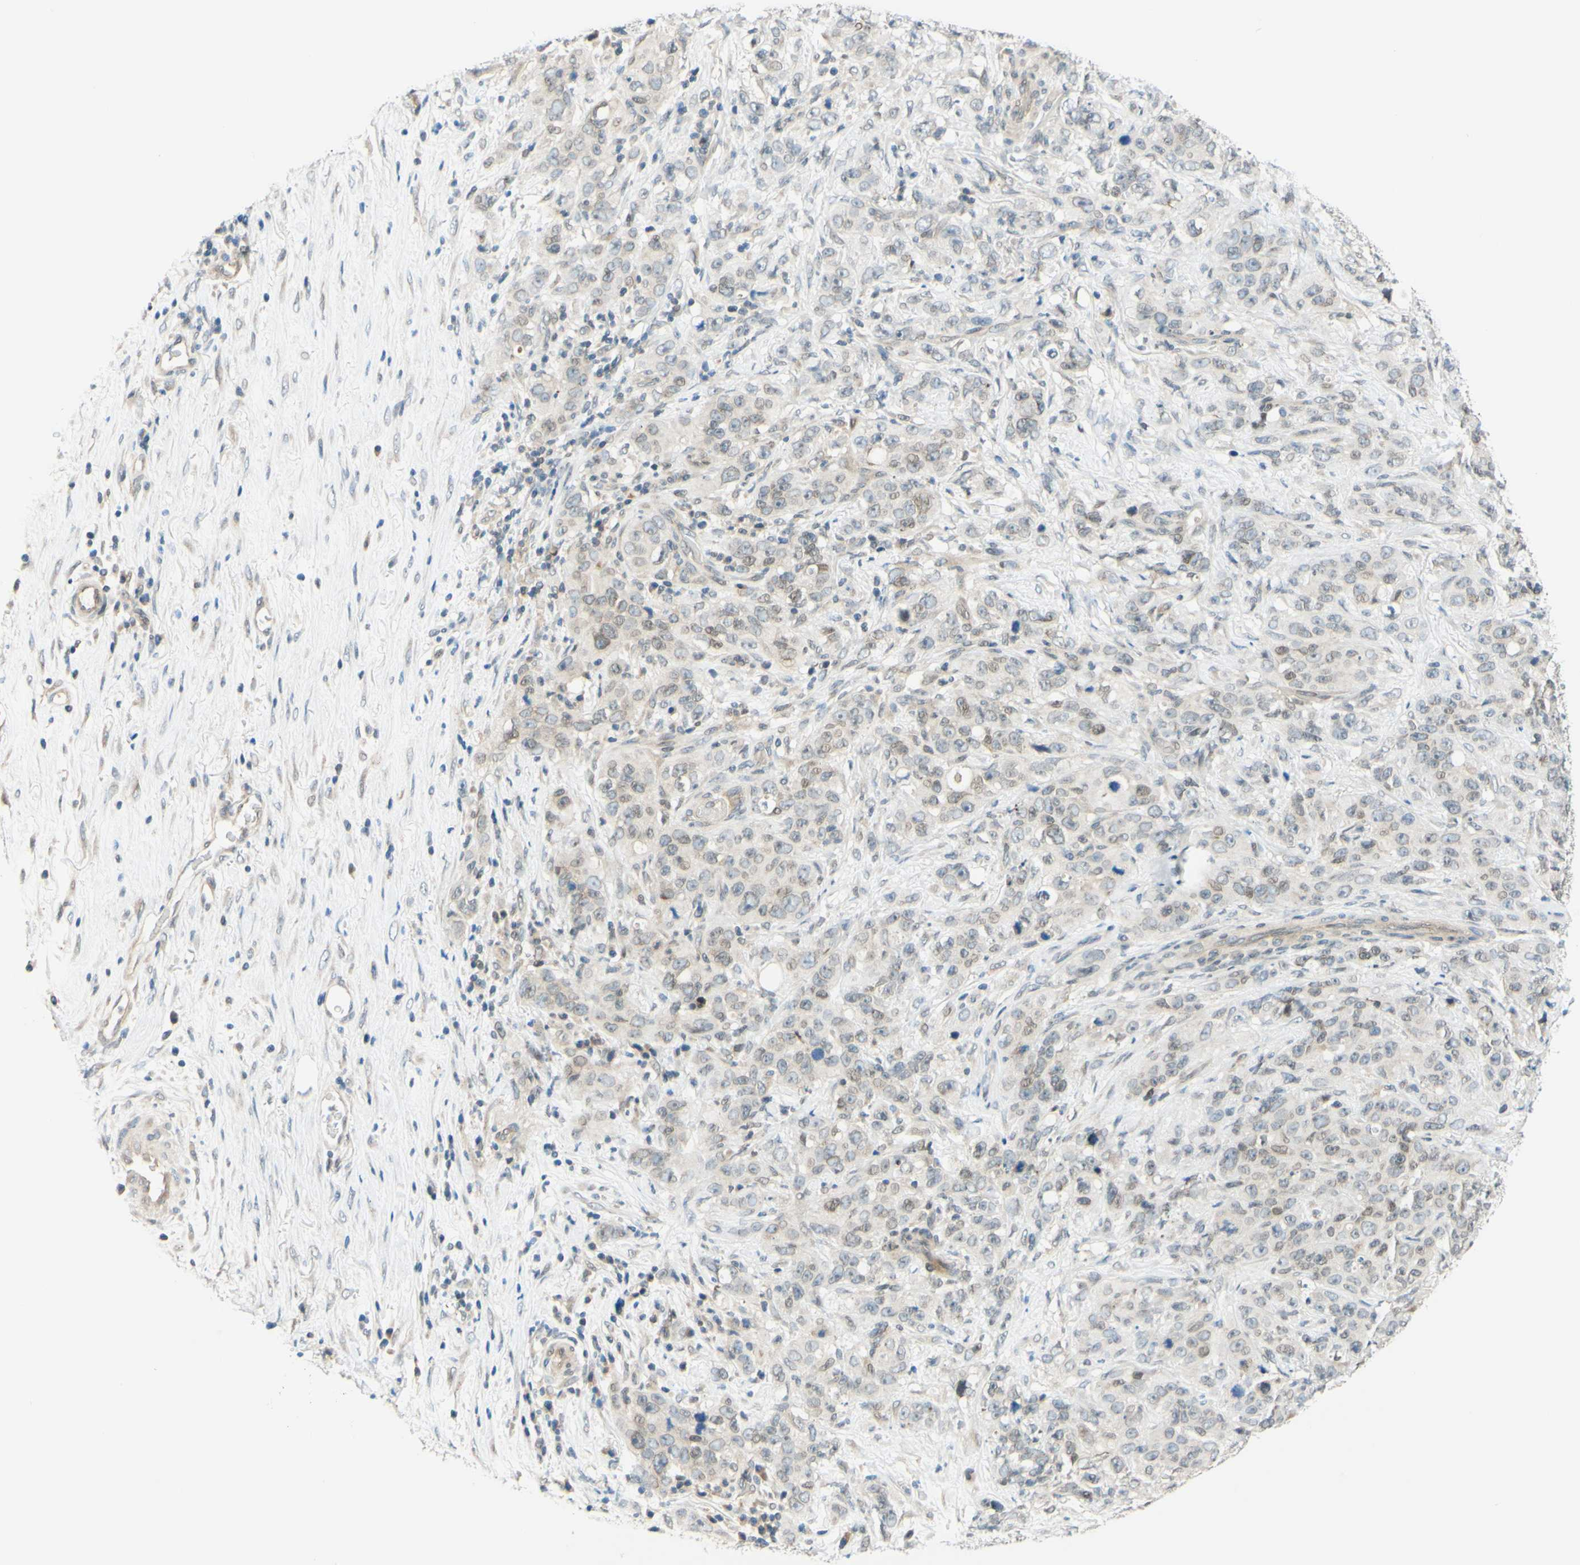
{"staining": {"intensity": "weak", "quantity": "<25%", "location": "nuclear"}, "tissue": "stomach cancer", "cell_type": "Tumor cells", "image_type": "cancer", "snomed": [{"axis": "morphology", "description": "Adenocarcinoma, NOS"}, {"axis": "topography", "description": "Stomach"}], "caption": "This is an IHC micrograph of stomach adenocarcinoma. There is no positivity in tumor cells.", "gene": "C2CD2L", "patient": {"sex": "male", "age": 48}}